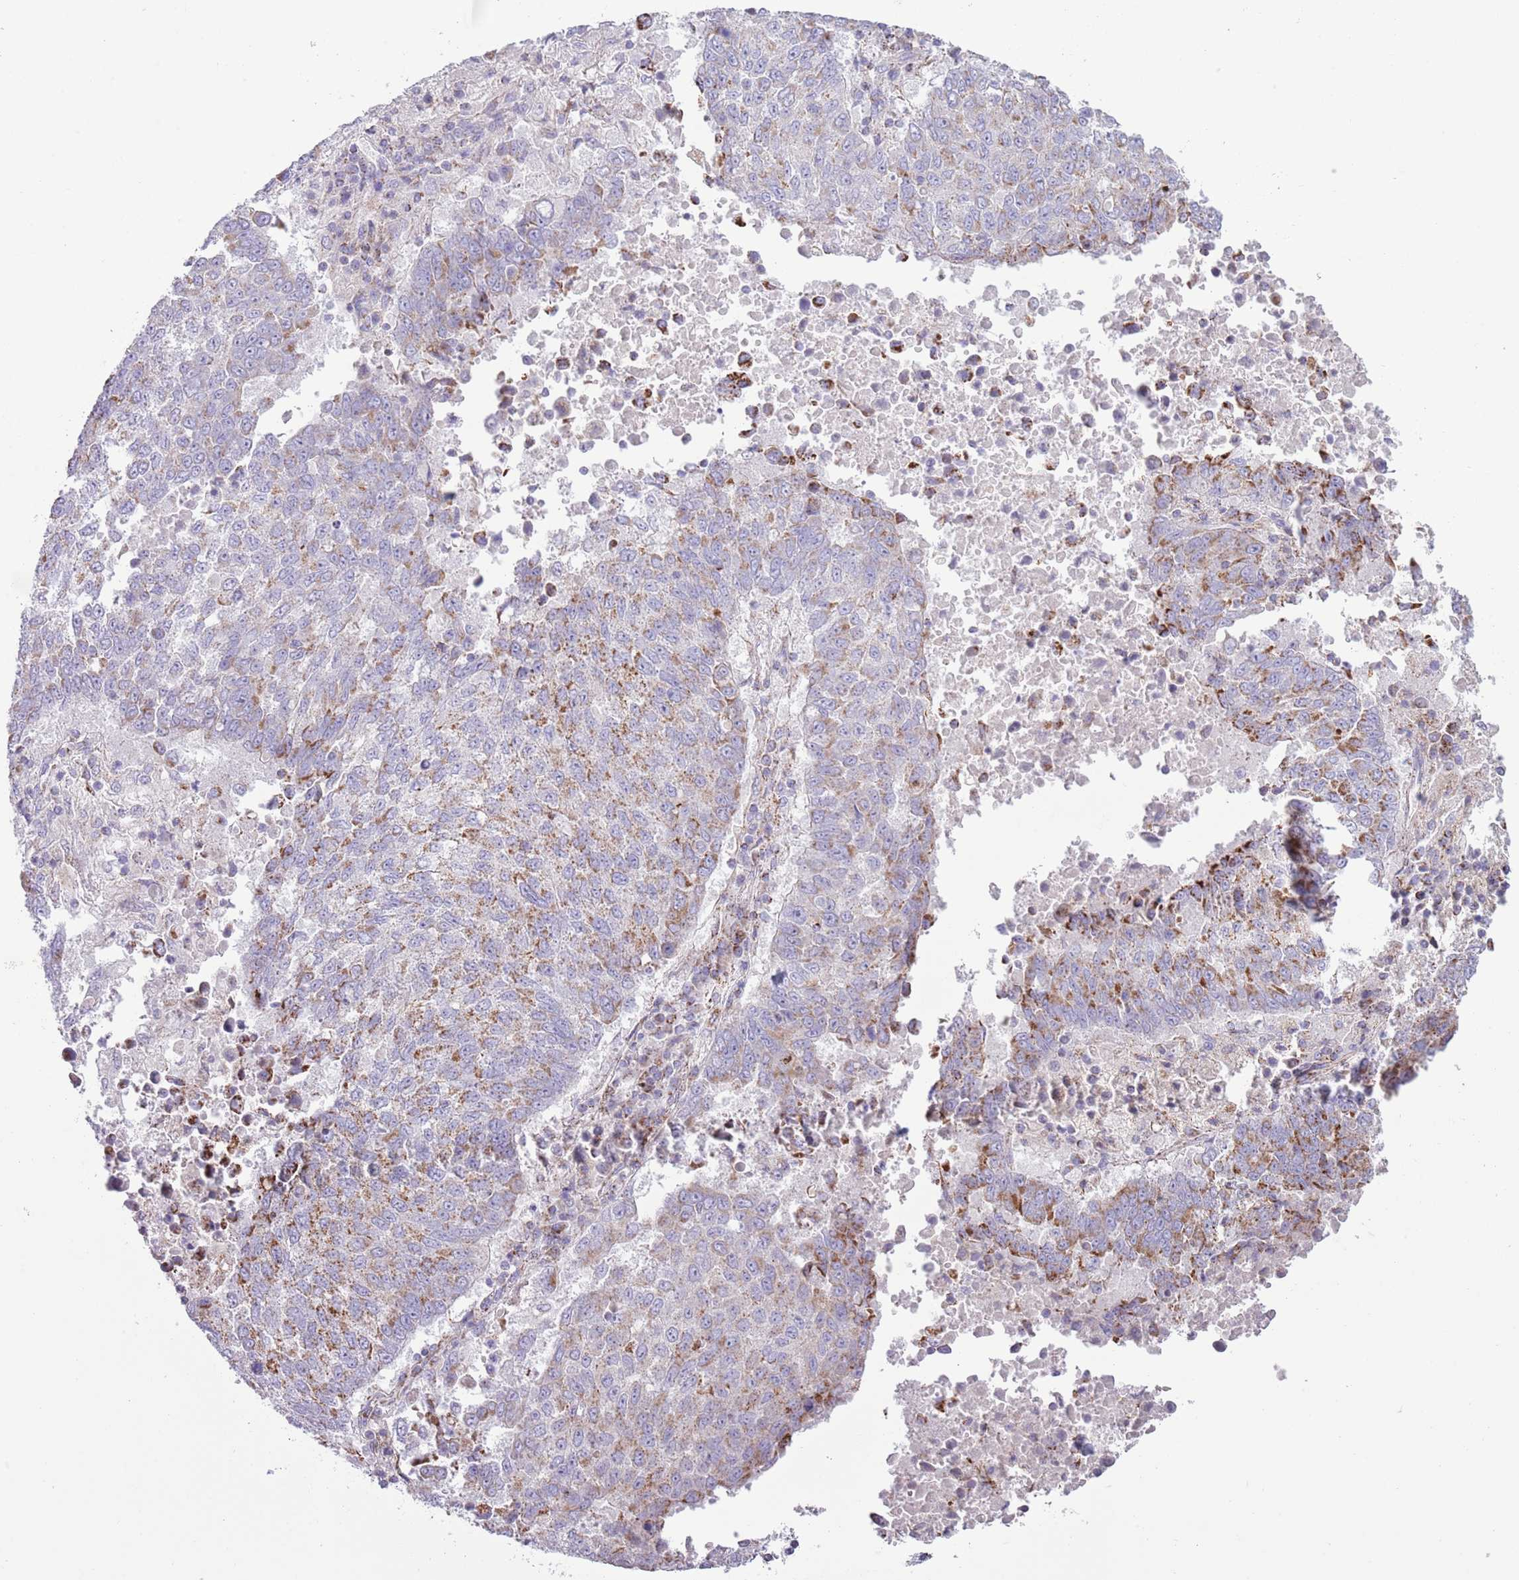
{"staining": {"intensity": "moderate", "quantity": "25%-75%", "location": "cytoplasmic/membranous"}, "tissue": "lung cancer", "cell_type": "Tumor cells", "image_type": "cancer", "snomed": [{"axis": "morphology", "description": "Squamous cell carcinoma, NOS"}, {"axis": "topography", "description": "Lung"}], "caption": "Human lung squamous cell carcinoma stained with a brown dye reveals moderate cytoplasmic/membranous positive positivity in about 25%-75% of tumor cells.", "gene": "ATP6V1B1", "patient": {"sex": "male", "age": 73}}